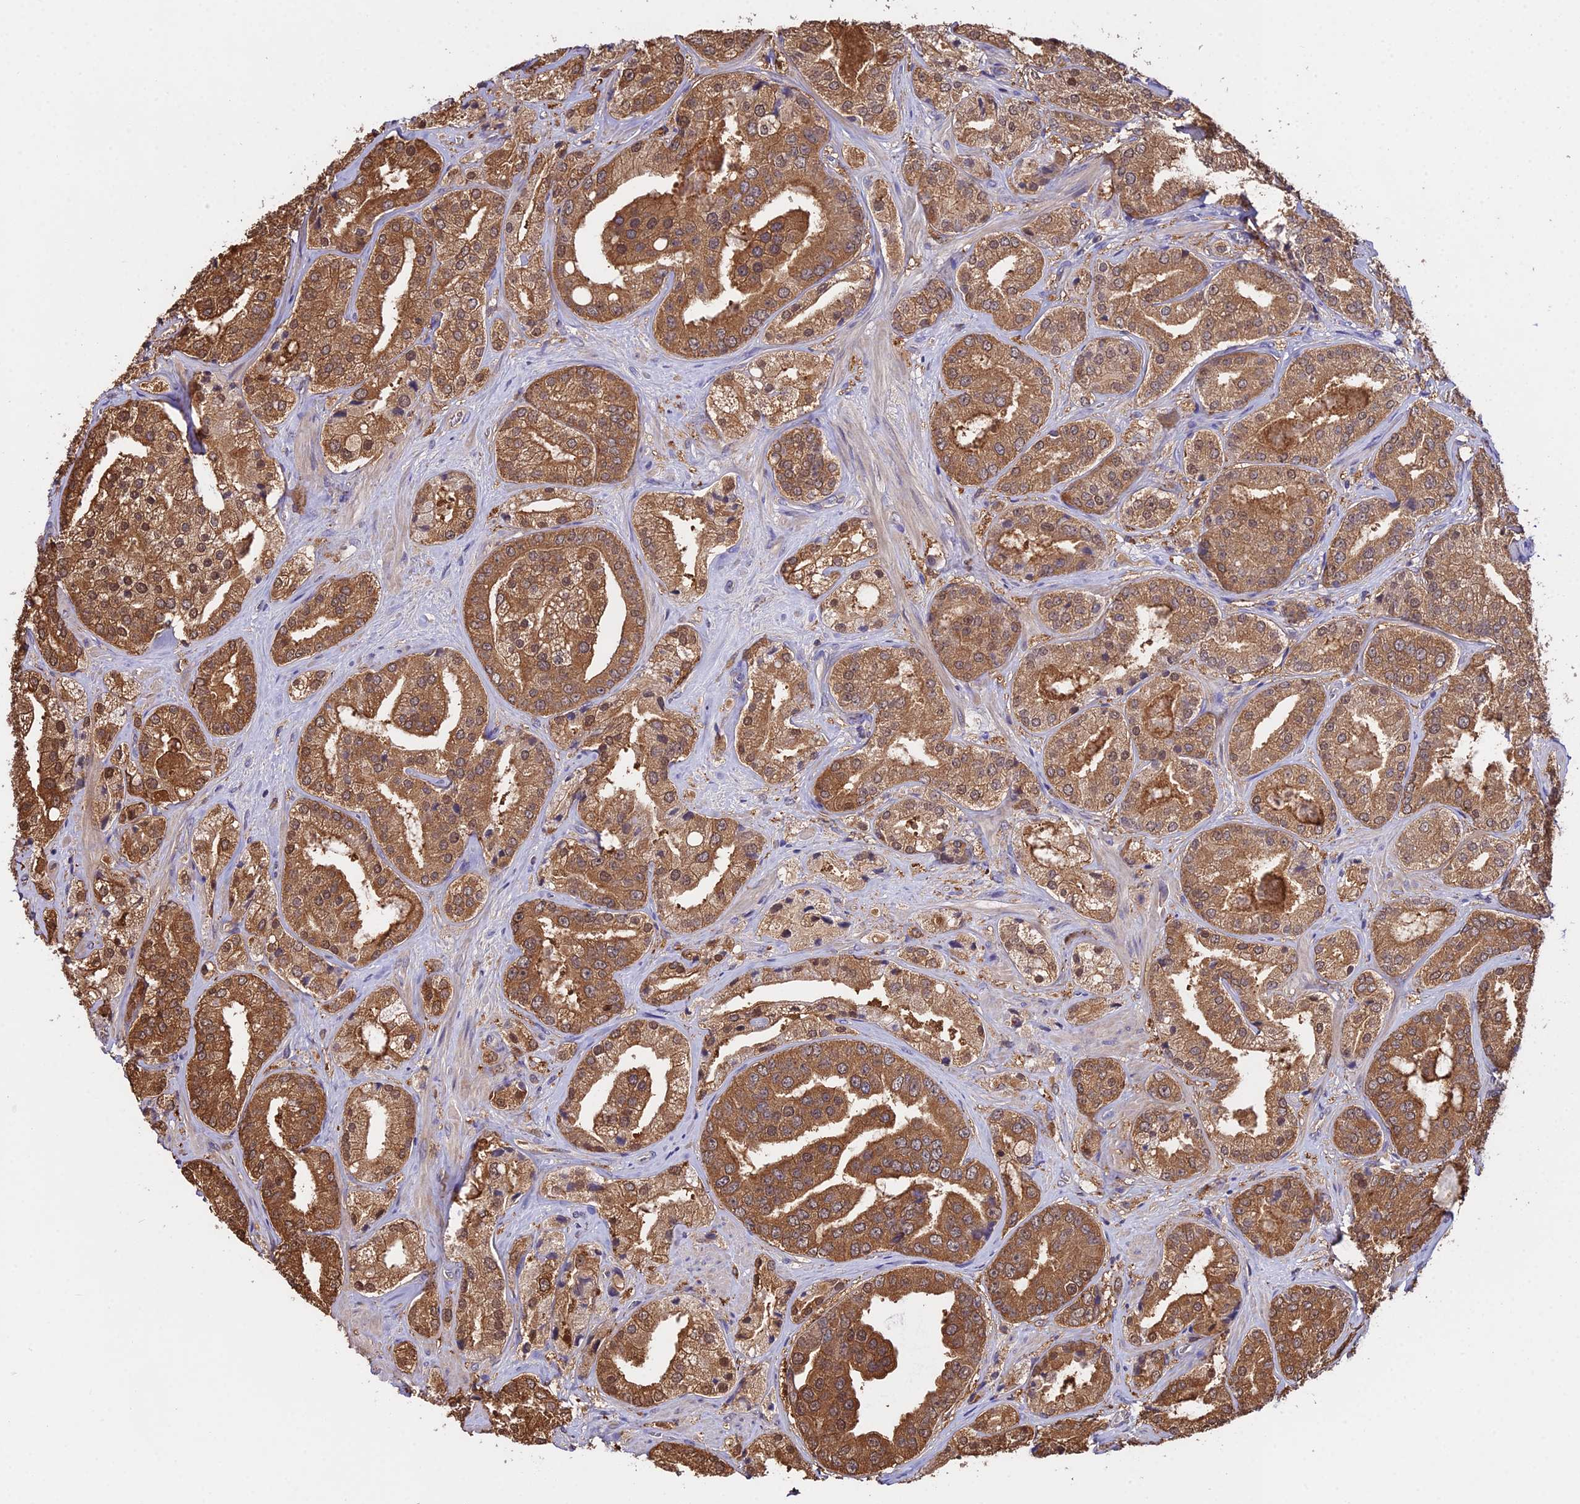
{"staining": {"intensity": "strong", "quantity": ">75%", "location": "cytoplasmic/membranous,nuclear"}, "tissue": "prostate cancer", "cell_type": "Tumor cells", "image_type": "cancer", "snomed": [{"axis": "morphology", "description": "Adenocarcinoma, High grade"}, {"axis": "topography", "description": "Prostate"}], "caption": "Human prostate cancer (high-grade adenocarcinoma) stained with a protein marker shows strong staining in tumor cells.", "gene": "FBP1", "patient": {"sex": "male", "age": 63}}